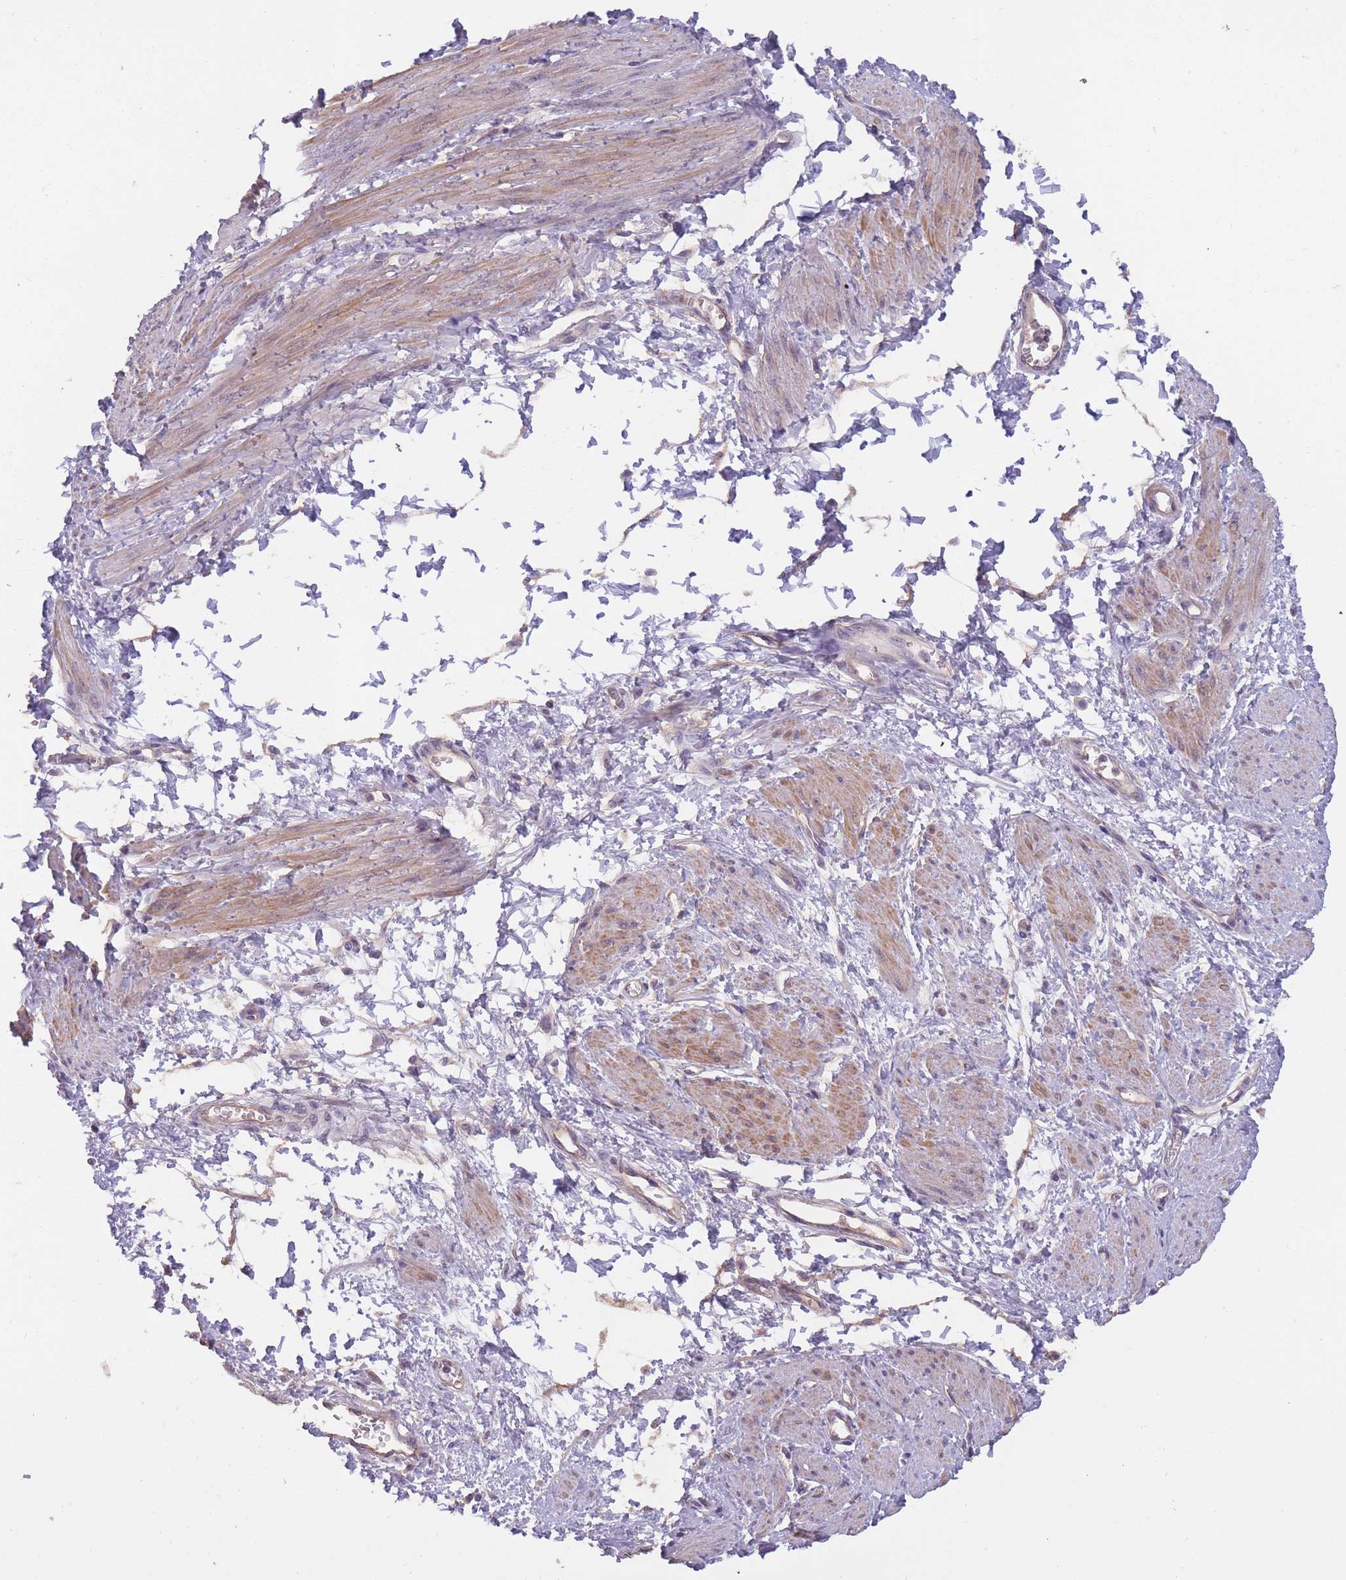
{"staining": {"intensity": "moderate", "quantity": ">75%", "location": "cytoplasmic/membranous"}, "tissue": "smooth muscle", "cell_type": "Smooth muscle cells", "image_type": "normal", "snomed": [{"axis": "morphology", "description": "Normal tissue, NOS"}, {"axis": "topography", "description": "Smooth muscle"}, {"axis": "topography", "description": "Uterus"}], "caption": "Benign smooth muscle shows moderate cytoplasmic/membranous expression in about >75% of smooth muscle cells, visualized by immunohistochemistry.", "gene": "KIAA1755", "patient": {"sex": "female", "age": 39}}